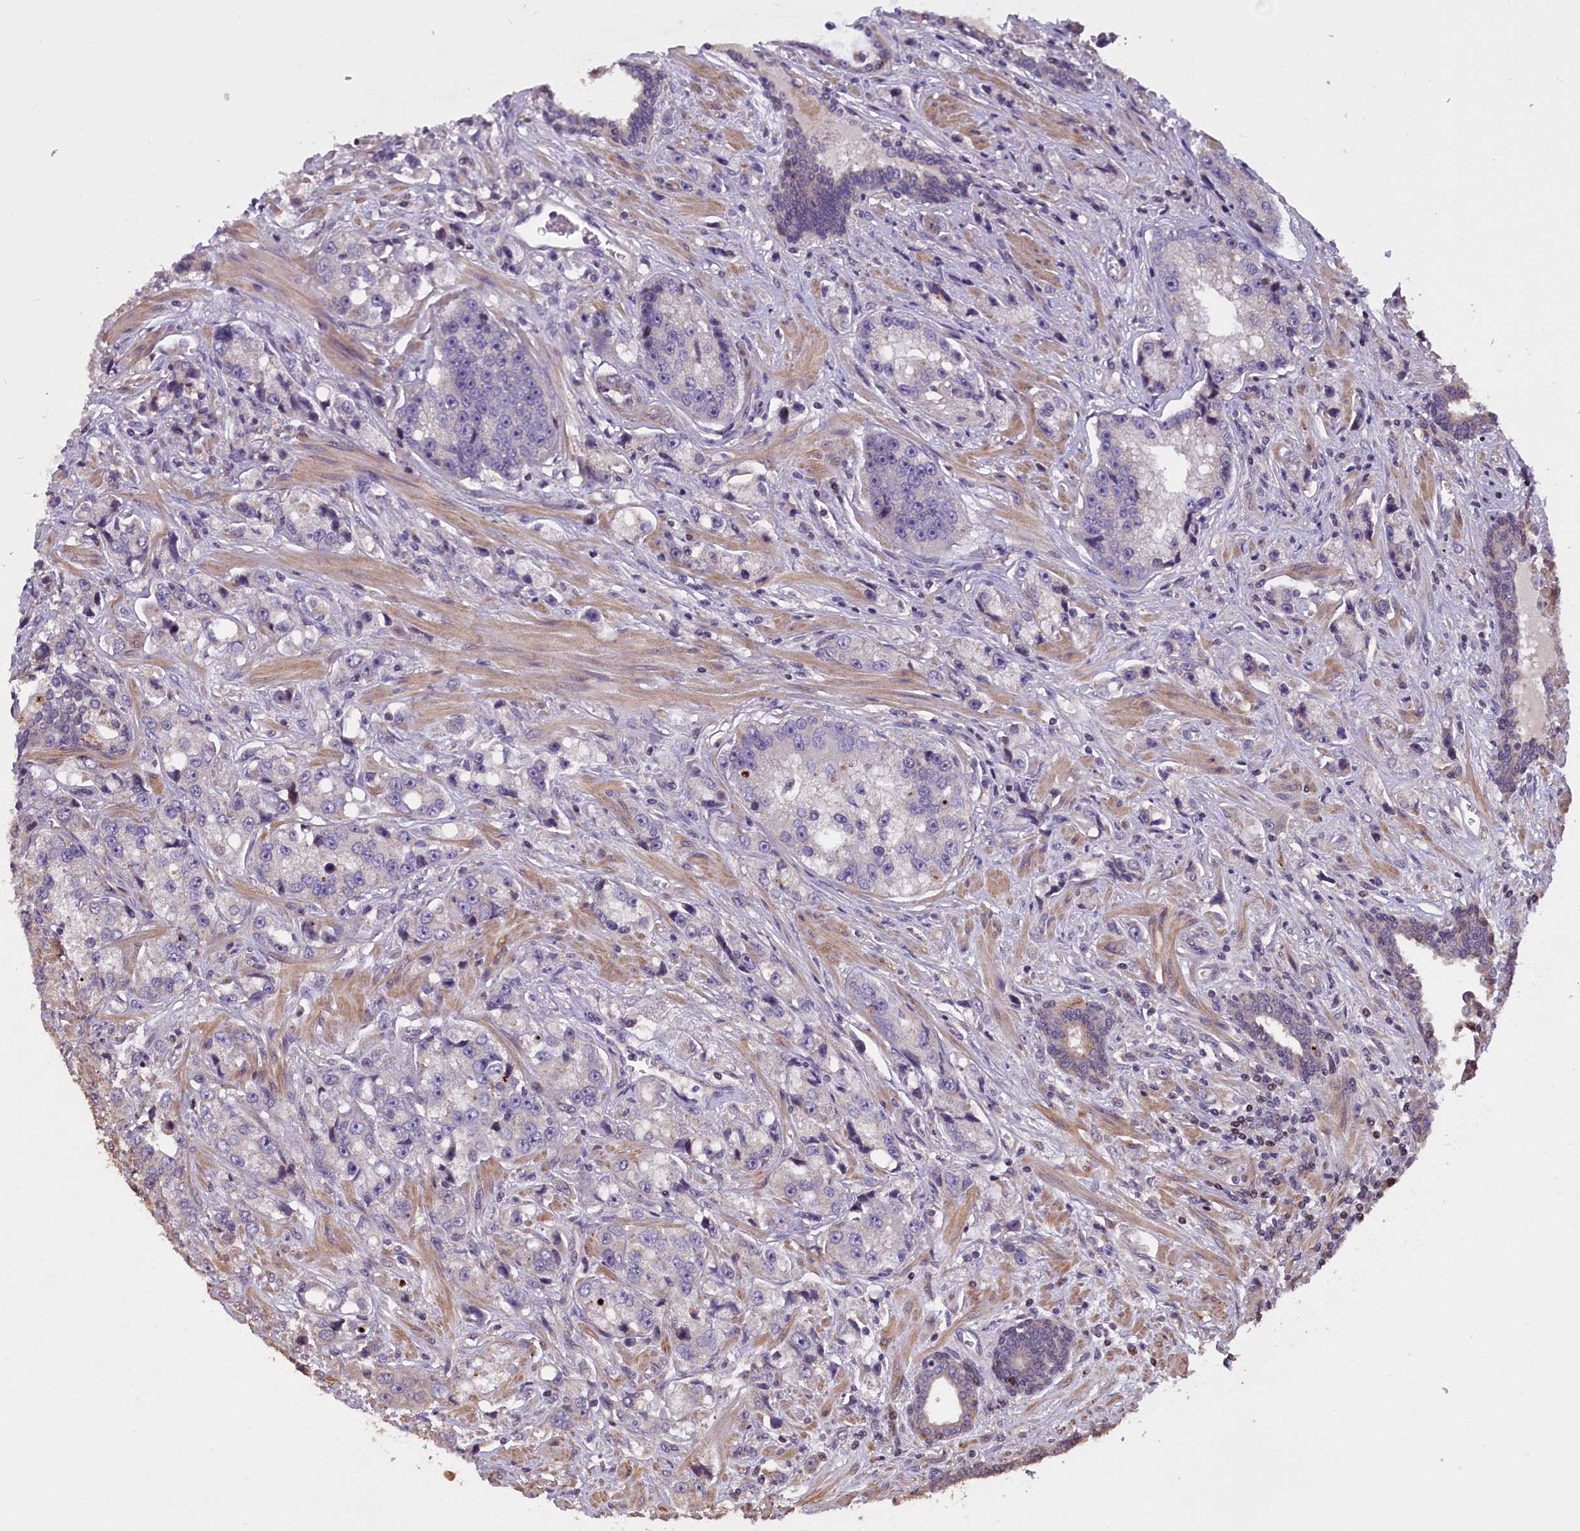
{"staining": {"intensity": "negative", "quantity": "none", "location": "none"}, "tissue": "prostate cancer", "cell_type": "Tumor cells", "image_type": "cancer", "snomed": [{"axis": "morphology", "description": "Adenocarcinoma, High grade"}, {"axis": "topography", "description": "Prostate"}], "caption": "Immunohistochemistry (IHC) of human prostate high-grade adenocarcinoma reveals no positivity in tumor cells. The staining is performed using DAB (3,3'-diaminobenzidine) brown chromogen with nuclei counter-stained in using hematoxylin.", "gene": "MAN2C1", "patient": {"sex": "male", "age": 74}}